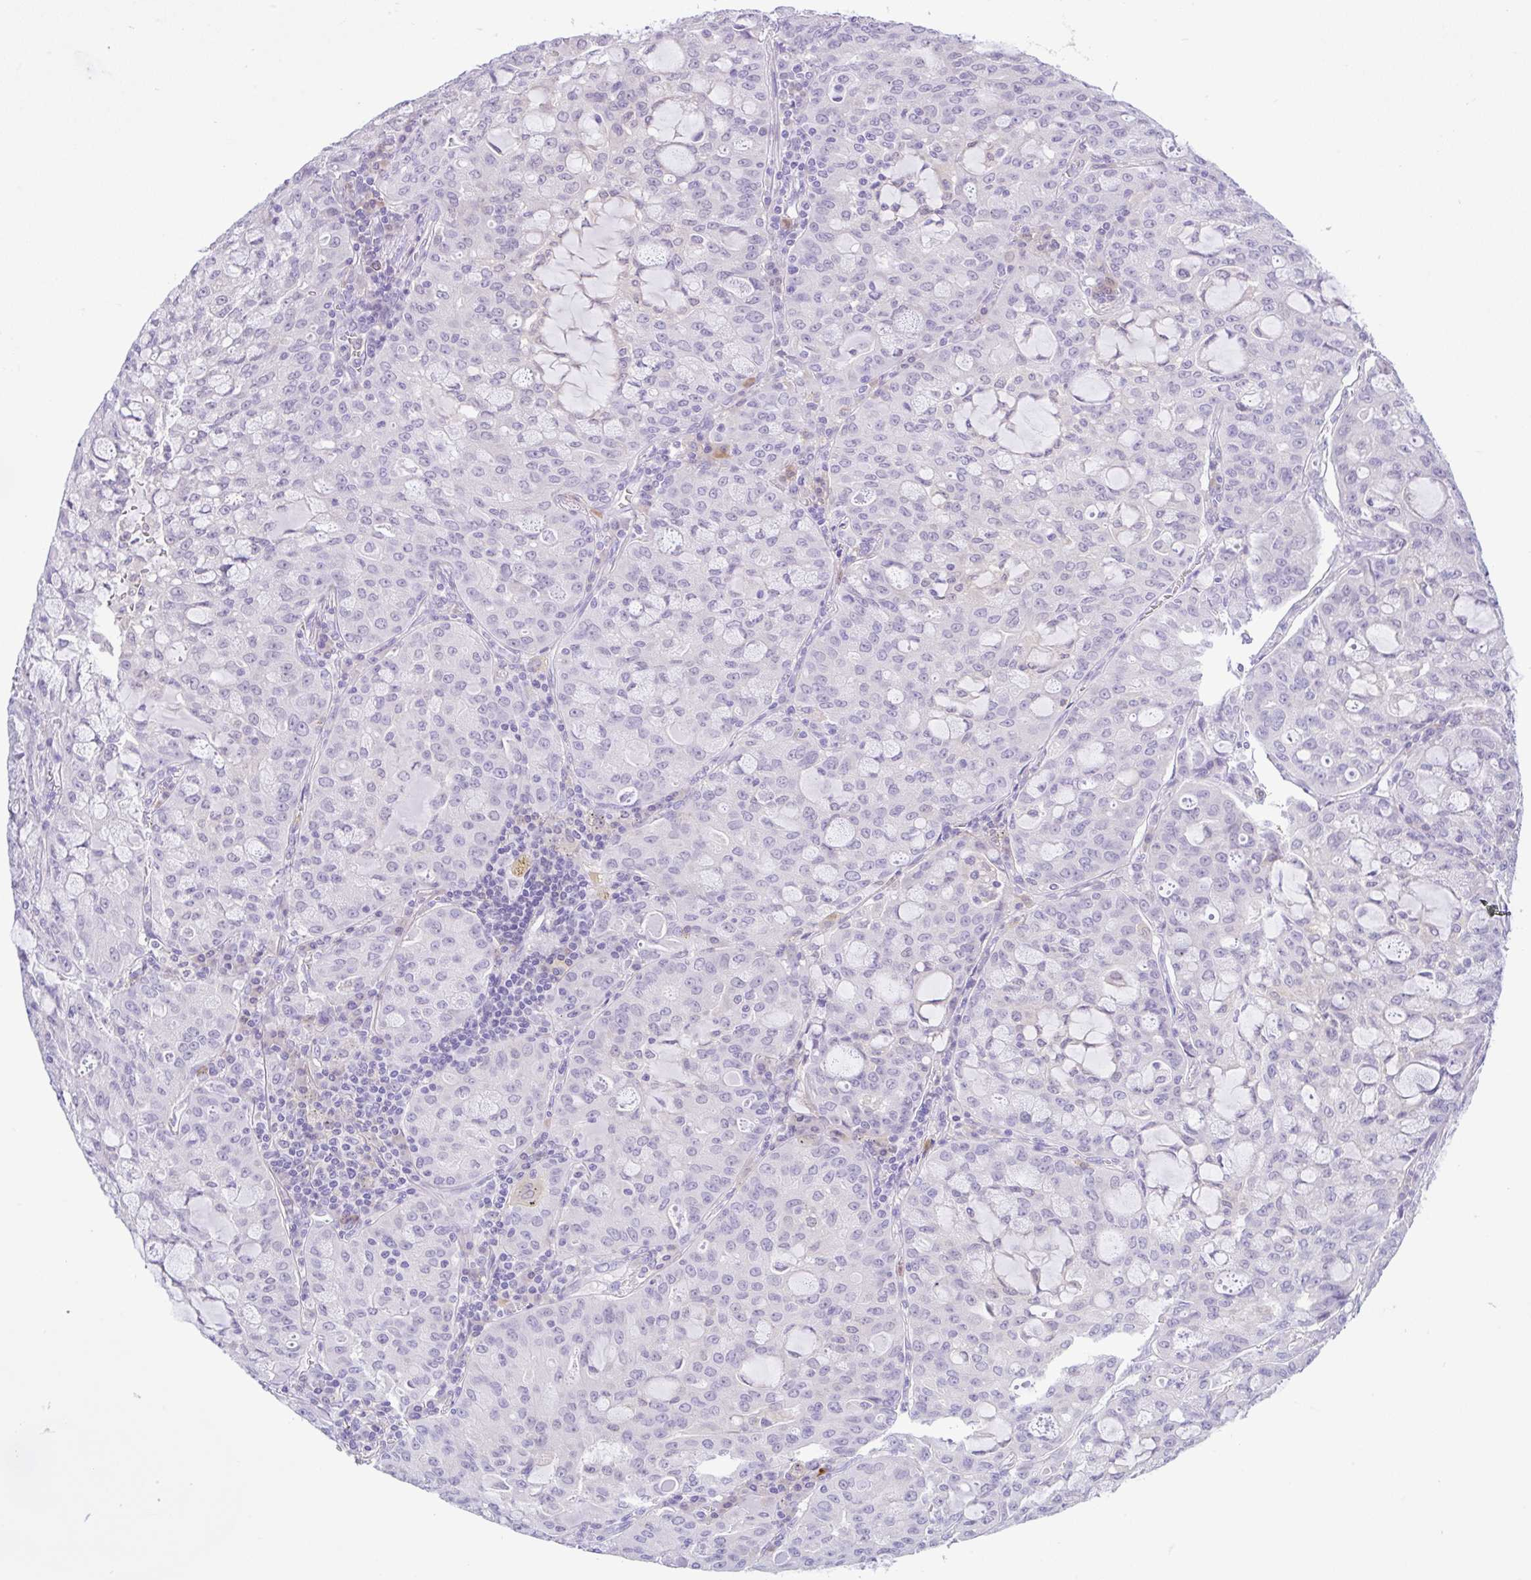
{"staining": {"intensity": "negative", "quantity": "none", "location": "none"}, "tissue": "lung cancer", "cell_type": "Tumor cells", "image_type": "cancer", "snomed": [{"axis": "morphology", "description": "Adenocarcinoma, NOS"}, {"axis": "topography", "description": "Lung"}], "caption": "Protein analysis of adenocarcinoma (lung) shows no significant staining in tumor cells.", "gene": "NCF1", "patient": {"sex": "female", "age": 44}}